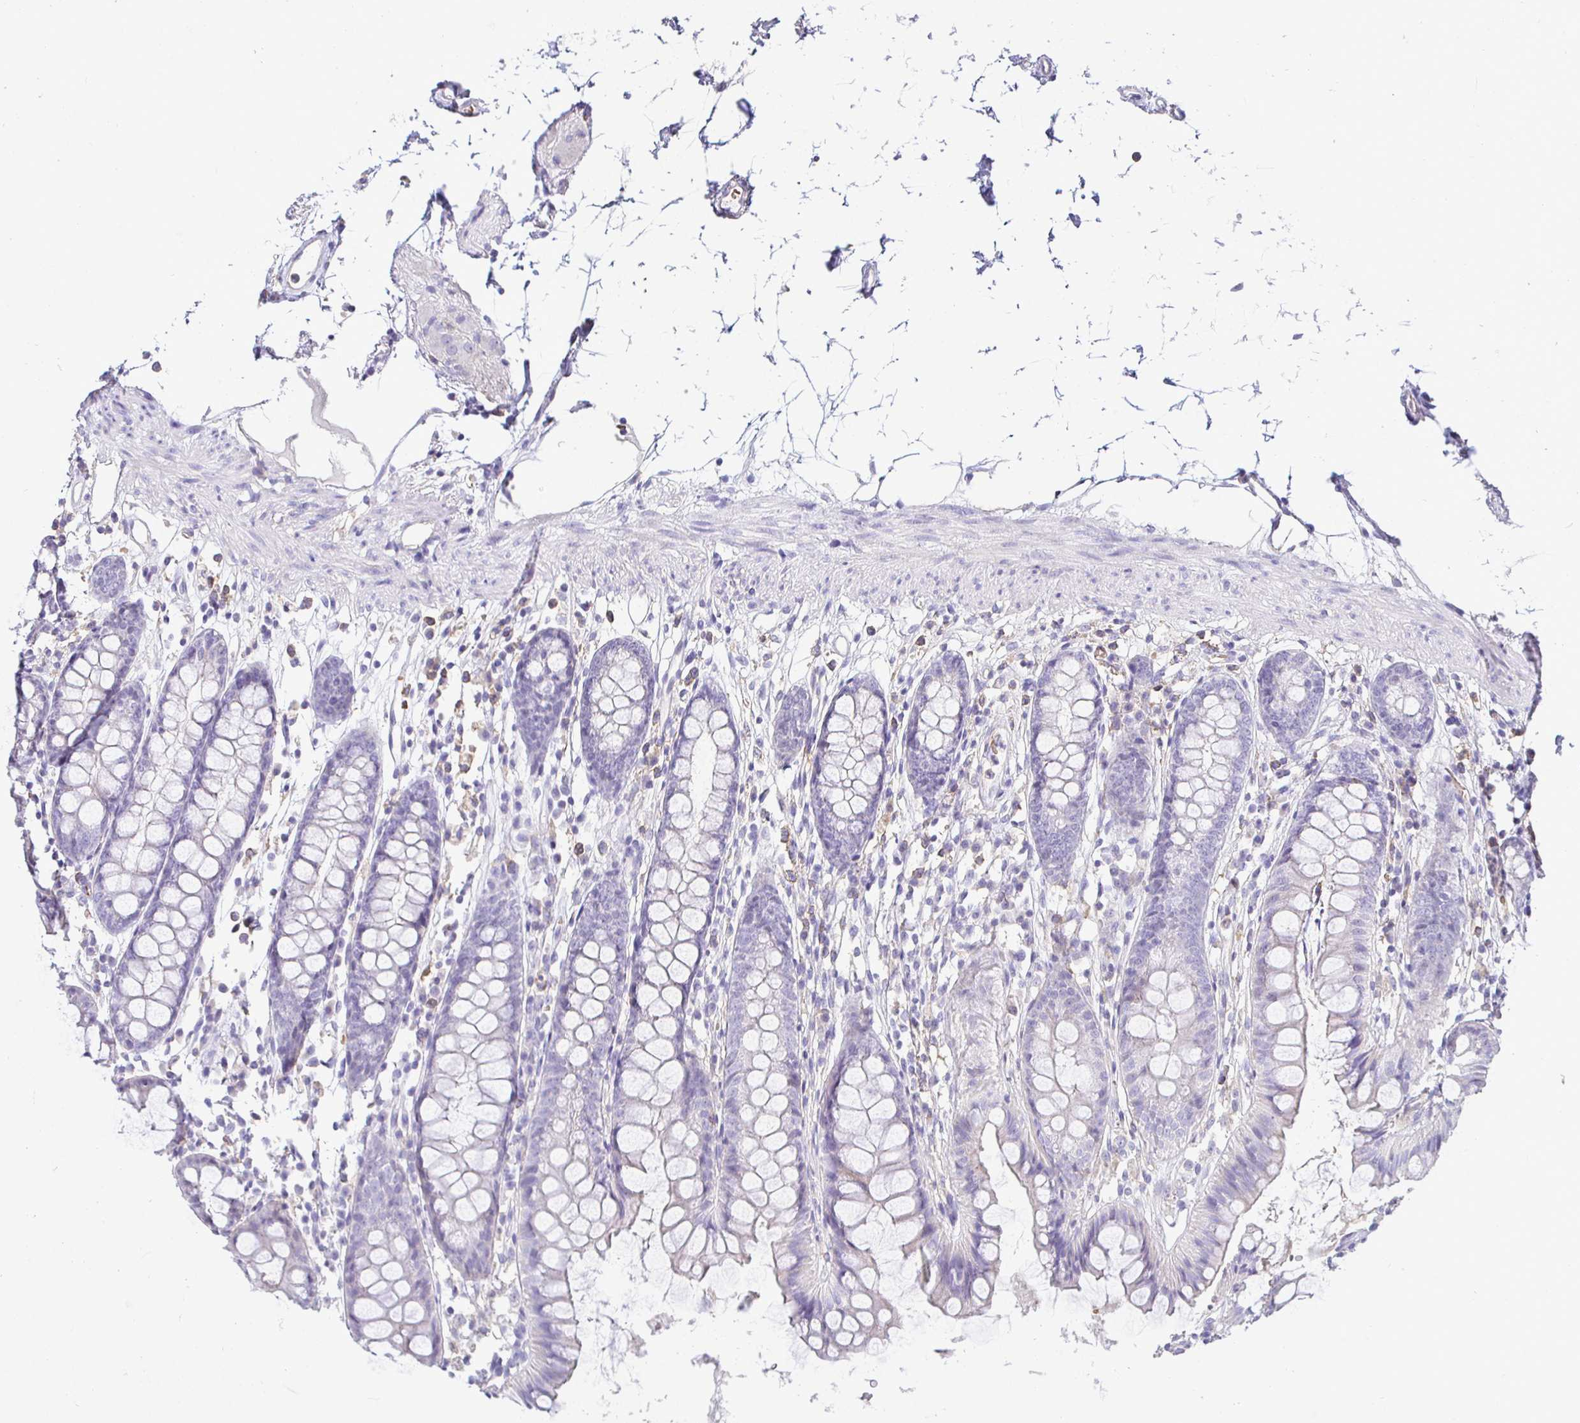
{"staining": {"intensity": "negative", "quantity": "none", "location": "none"}, "tissue": "colon", "cell_type": "Endothelial cells", "image_type": "normal", "snomed": [{"axis": "morphology", "description": "Normal tissue, NOS"}, {"axis": "topography", "description": "Colon"}], "caption": "High power microscopy photomicrograph of an IHC image of benign colon, revealing no significant expression in endothelial cells. Nuclei are stained in blue.", "gene": "SIRPA", "patient": {"sex": "female", "age": 84}}